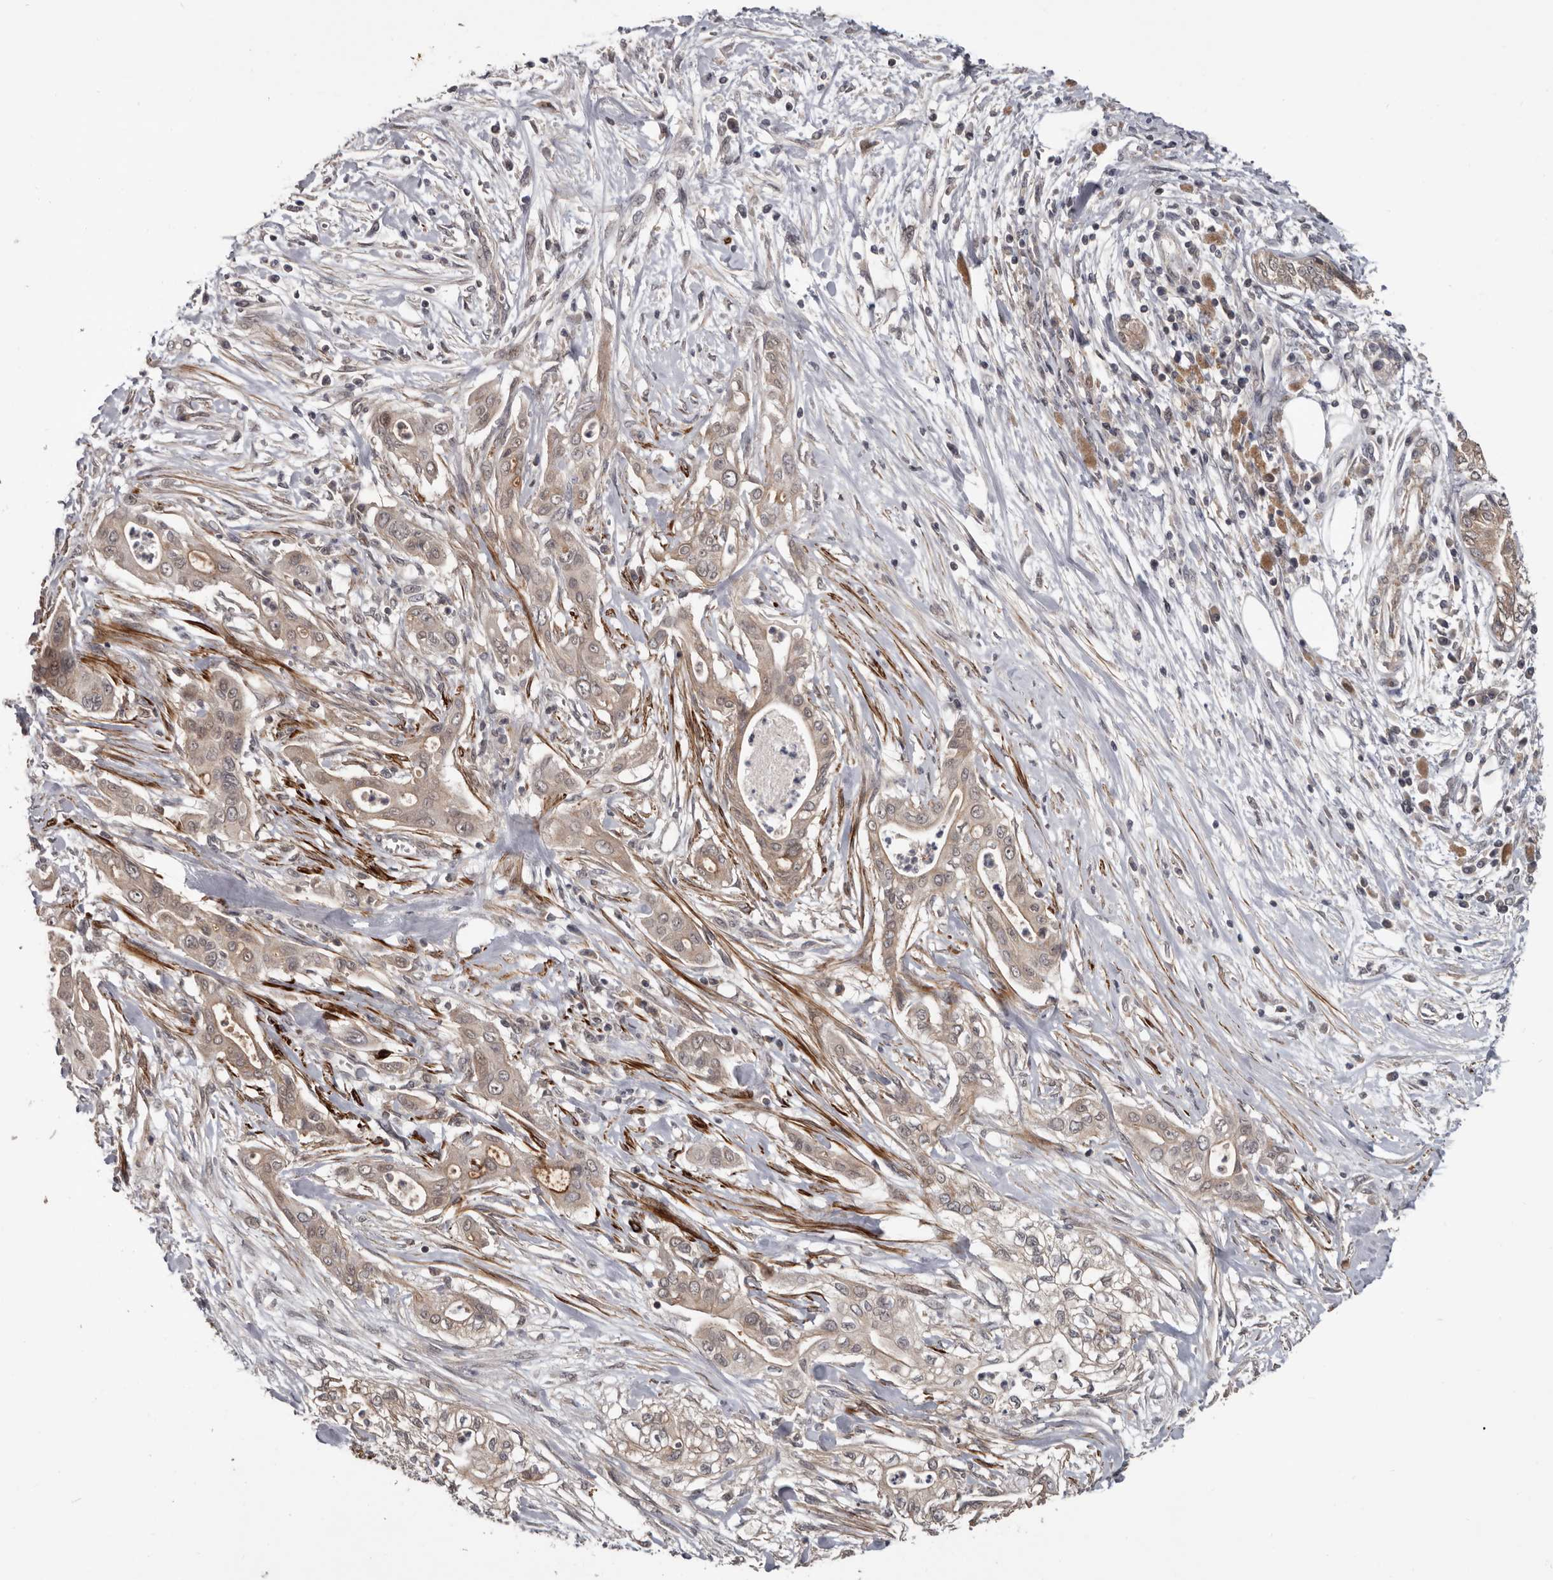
{"staining": {"intensity": "weak", "quantity": "25%-75%", "location": "cytoplasmic/membranous"}, "tissue": "pancreatic cancer", "cell_type": "Tumor cells", "image_type": "cancer", "snomed": [{"axis": "morphology", "description": "Adenocarcinoma, NOS"}, {"axis": "topography", "description": "Pancreas"}], "caption": "Human adenocarcinoma (pancreatic) stained with a protein marker exhibits weak staining in tumor cells.", "gene": "FGFR4", "patient": {"sex": "male", "age": 58}}